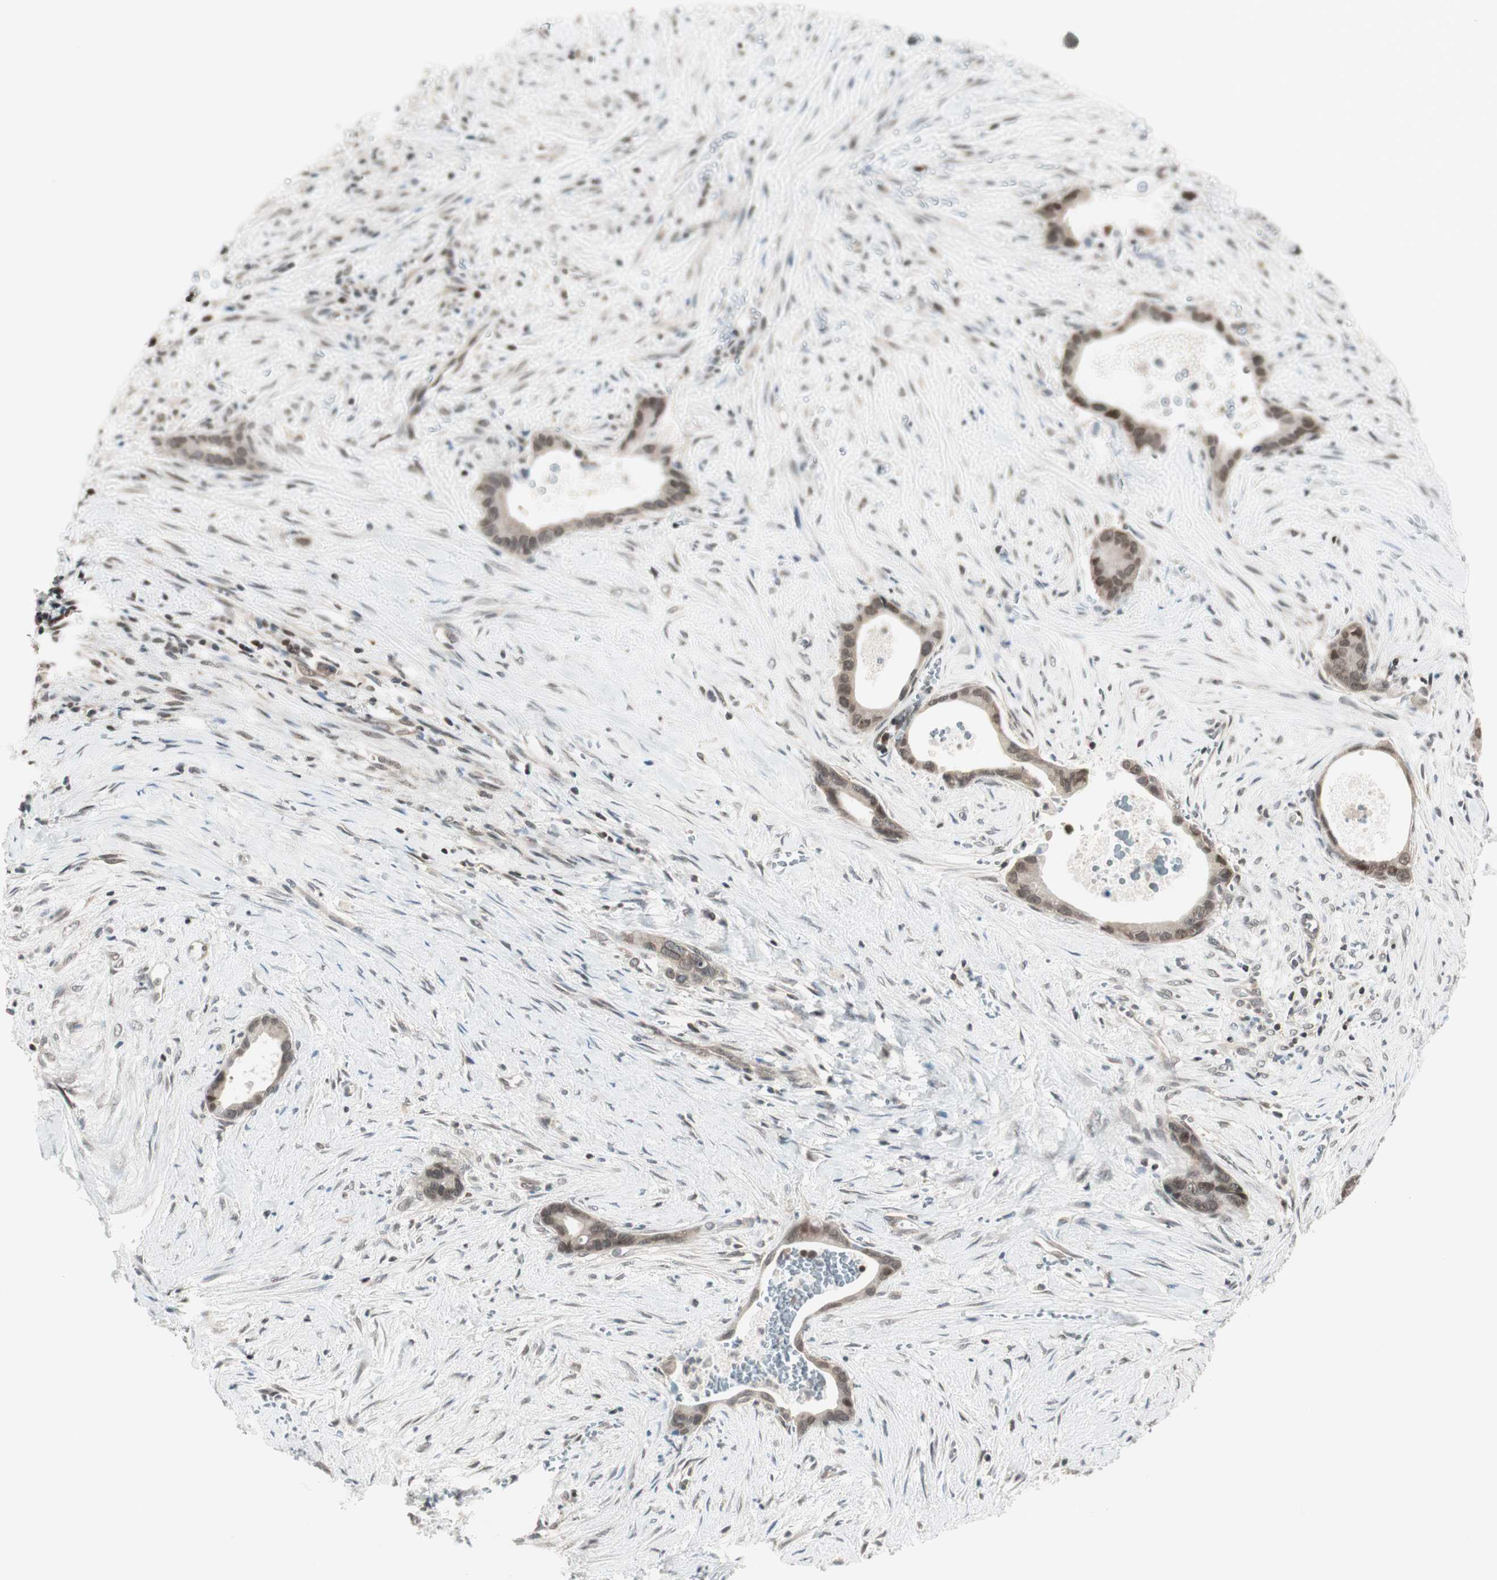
{"staining": {"intensity": "weak", "quantity": "25%-75%", "location": "cytoplasmic/membranous,nuclear"}, "tissue": "liver cancer", "cell_type": "Tumor cells", "image_type": "cancer", "snomed": [{"axis": "morphology", "description": "Cholangiocarcinoma"}, {"axis": "topography", "description": "Liver"}], "caption": "There is low levels of weak cytoplasmic/membranous and nuclear staining in tumor cells of liver cholangiocarcinoma, as demonstrated by immunohistochemical staining (brown color).", "gene": "UBE2I", "patient": {"sex": "female", "age": 55}}